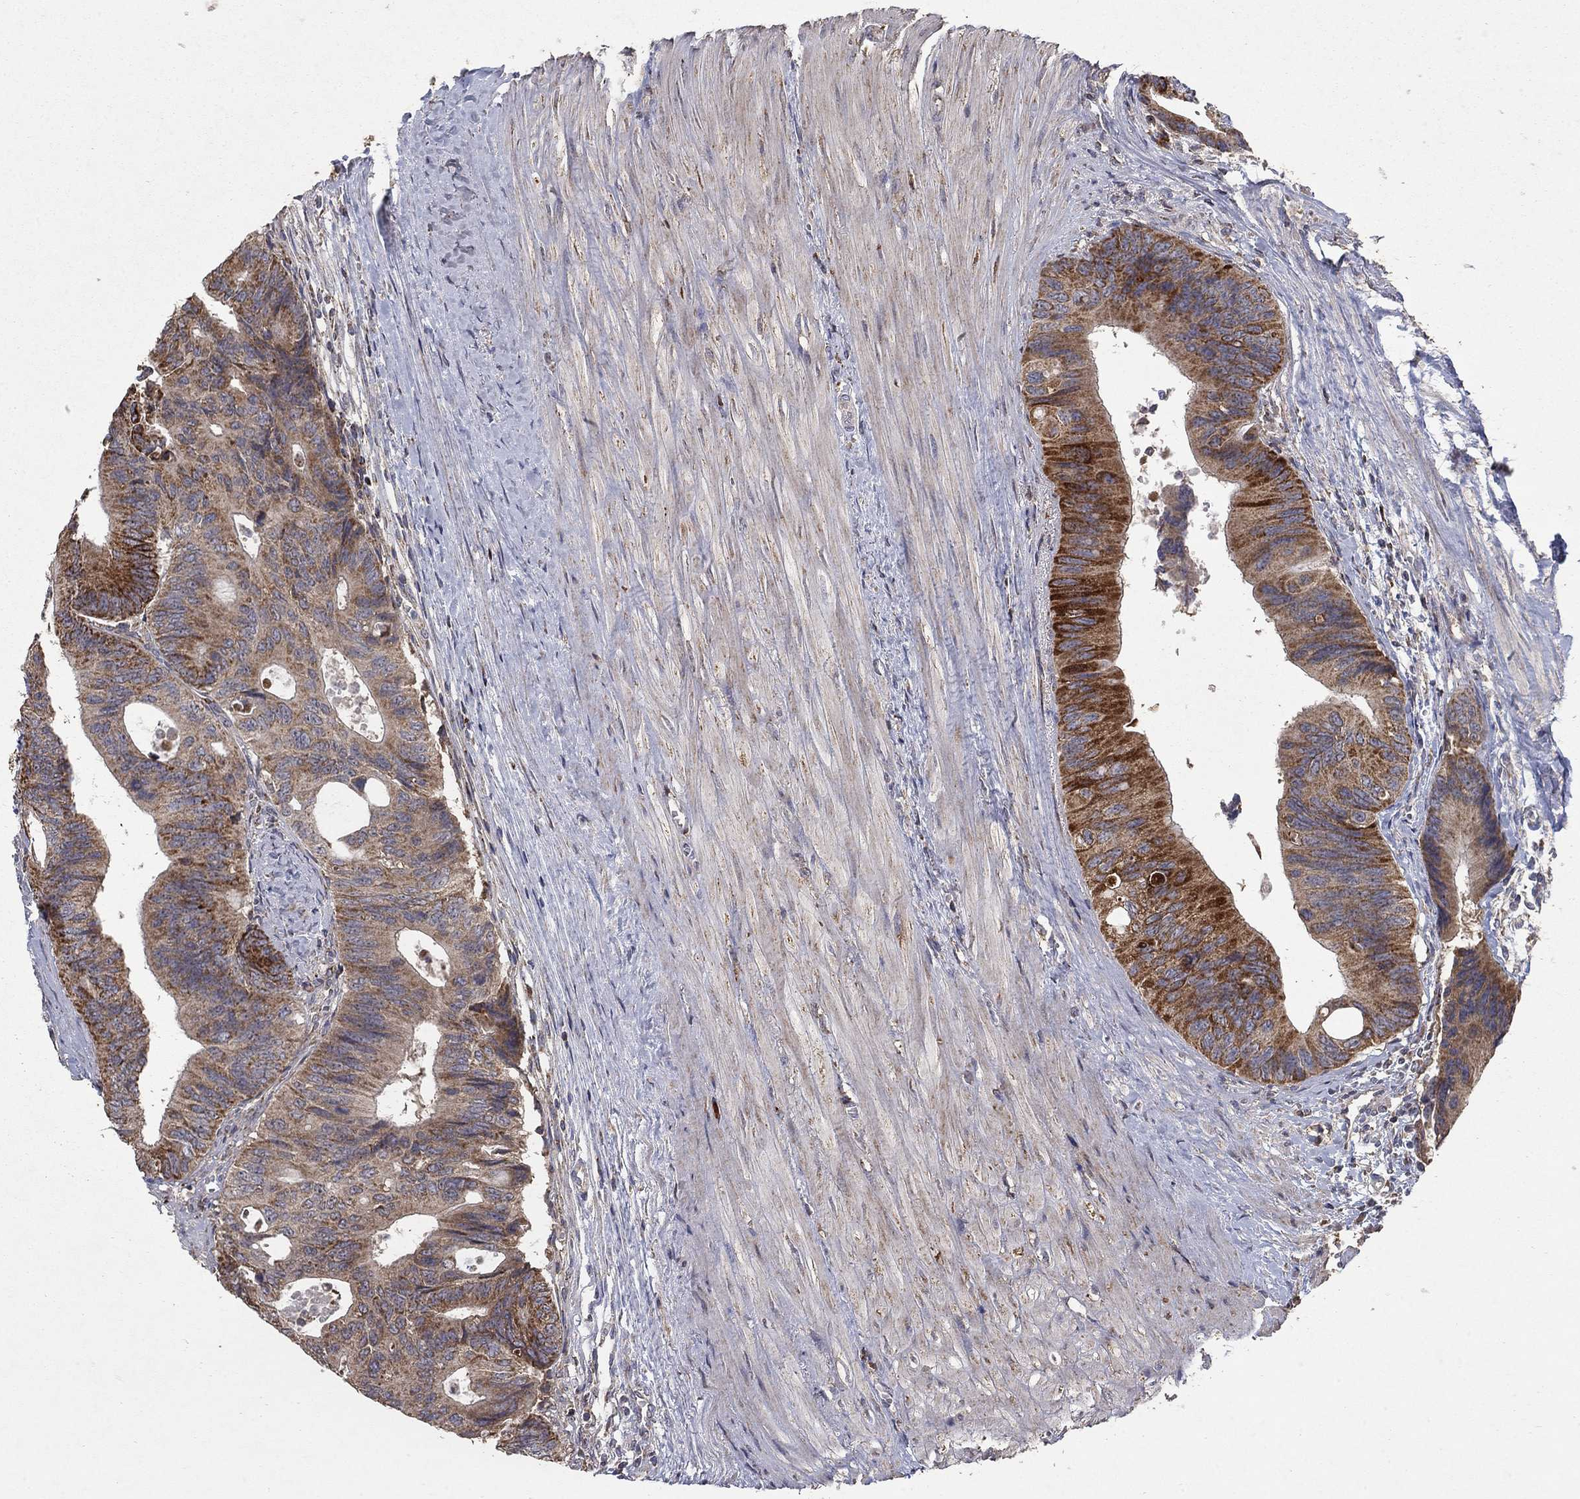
{"staining": {"intensity": "strong", "quantity": "<25%", "location": "cytoplasmic/membranous"}, "tissue": "colorectal cancer", "cell_type": "Tumor cells", "image_type": "cancer", "snomed": [{"axis": "morphology", "description": "Normal tissue, NOS"}, {"axis": "morphology", "description": "Adenocarcinoma, NOS"}, {"axis": "topography", "description": "Colon"}], "caption": "The micrograph exhibits staining of colorectal cancer, revealing strong cytoplasmic/membranous protein expression (brown color) within tumor cells. The protein is stained brown, and the nuclei are stained in blue (DAB IHC with brightfield microscopy, high magnification).", "gene": "GPSM1", "patient": {"sex": "male", "age": 65}}